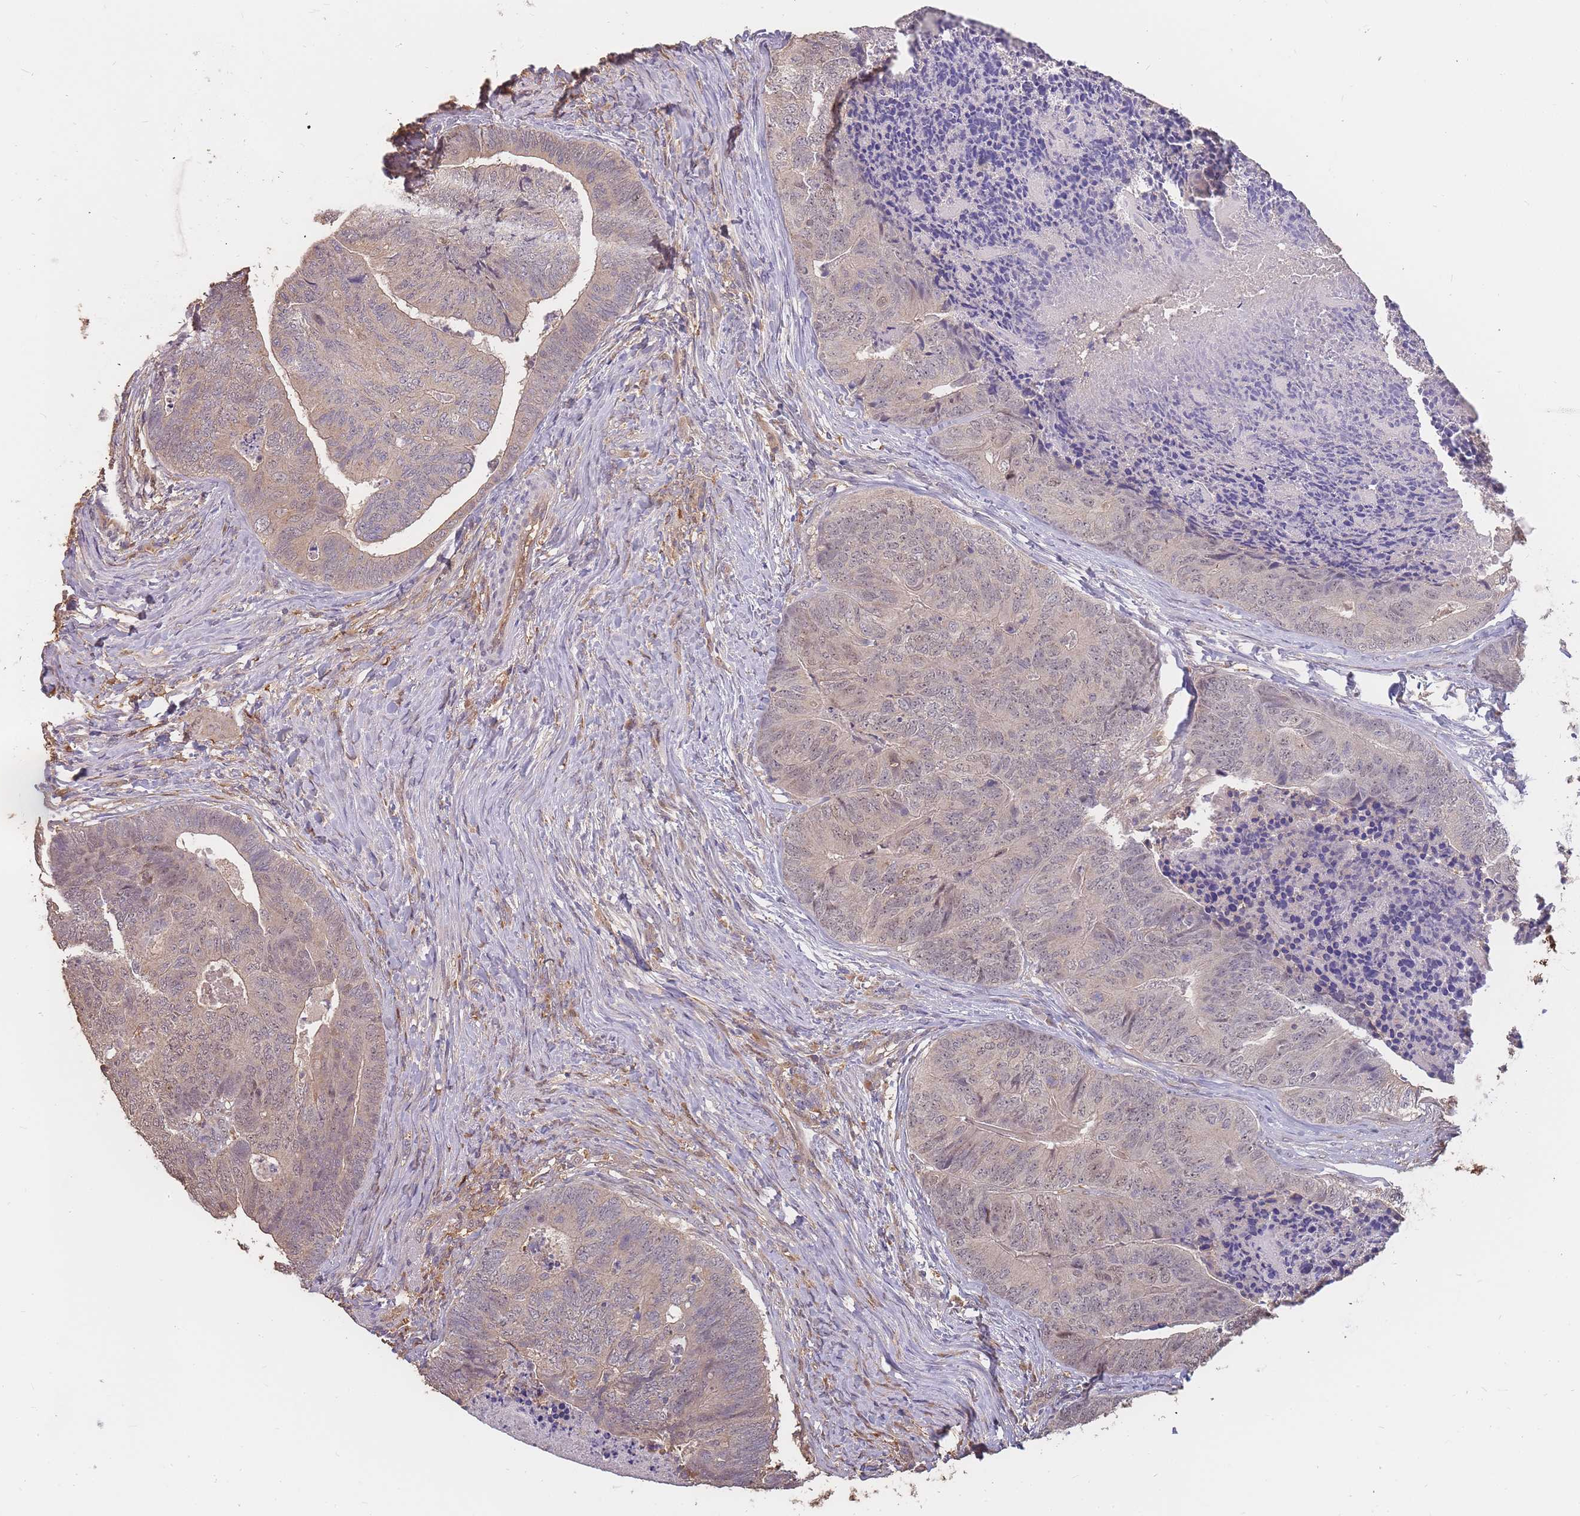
{"staining": {"intensity": "weak", "quantity": "<25%", "location": "nuclear"}, "tissue": "colorectal cancer", "cell_type": "Tumor cells", "image_type": "cancer", "snomed": [{"axis": "morphology", "description": "Adenocarcinoma, NOS"}, {"axis": "topography", "description": "Colon"}], "caption": "Colorectal adenocarcinoma stained for a protein using immunohistochemistry (IHC) shows no positivity tumor cells.", "gene": "CDKN2AIPNL", "patient": {"sex": "female", "age": 67}}